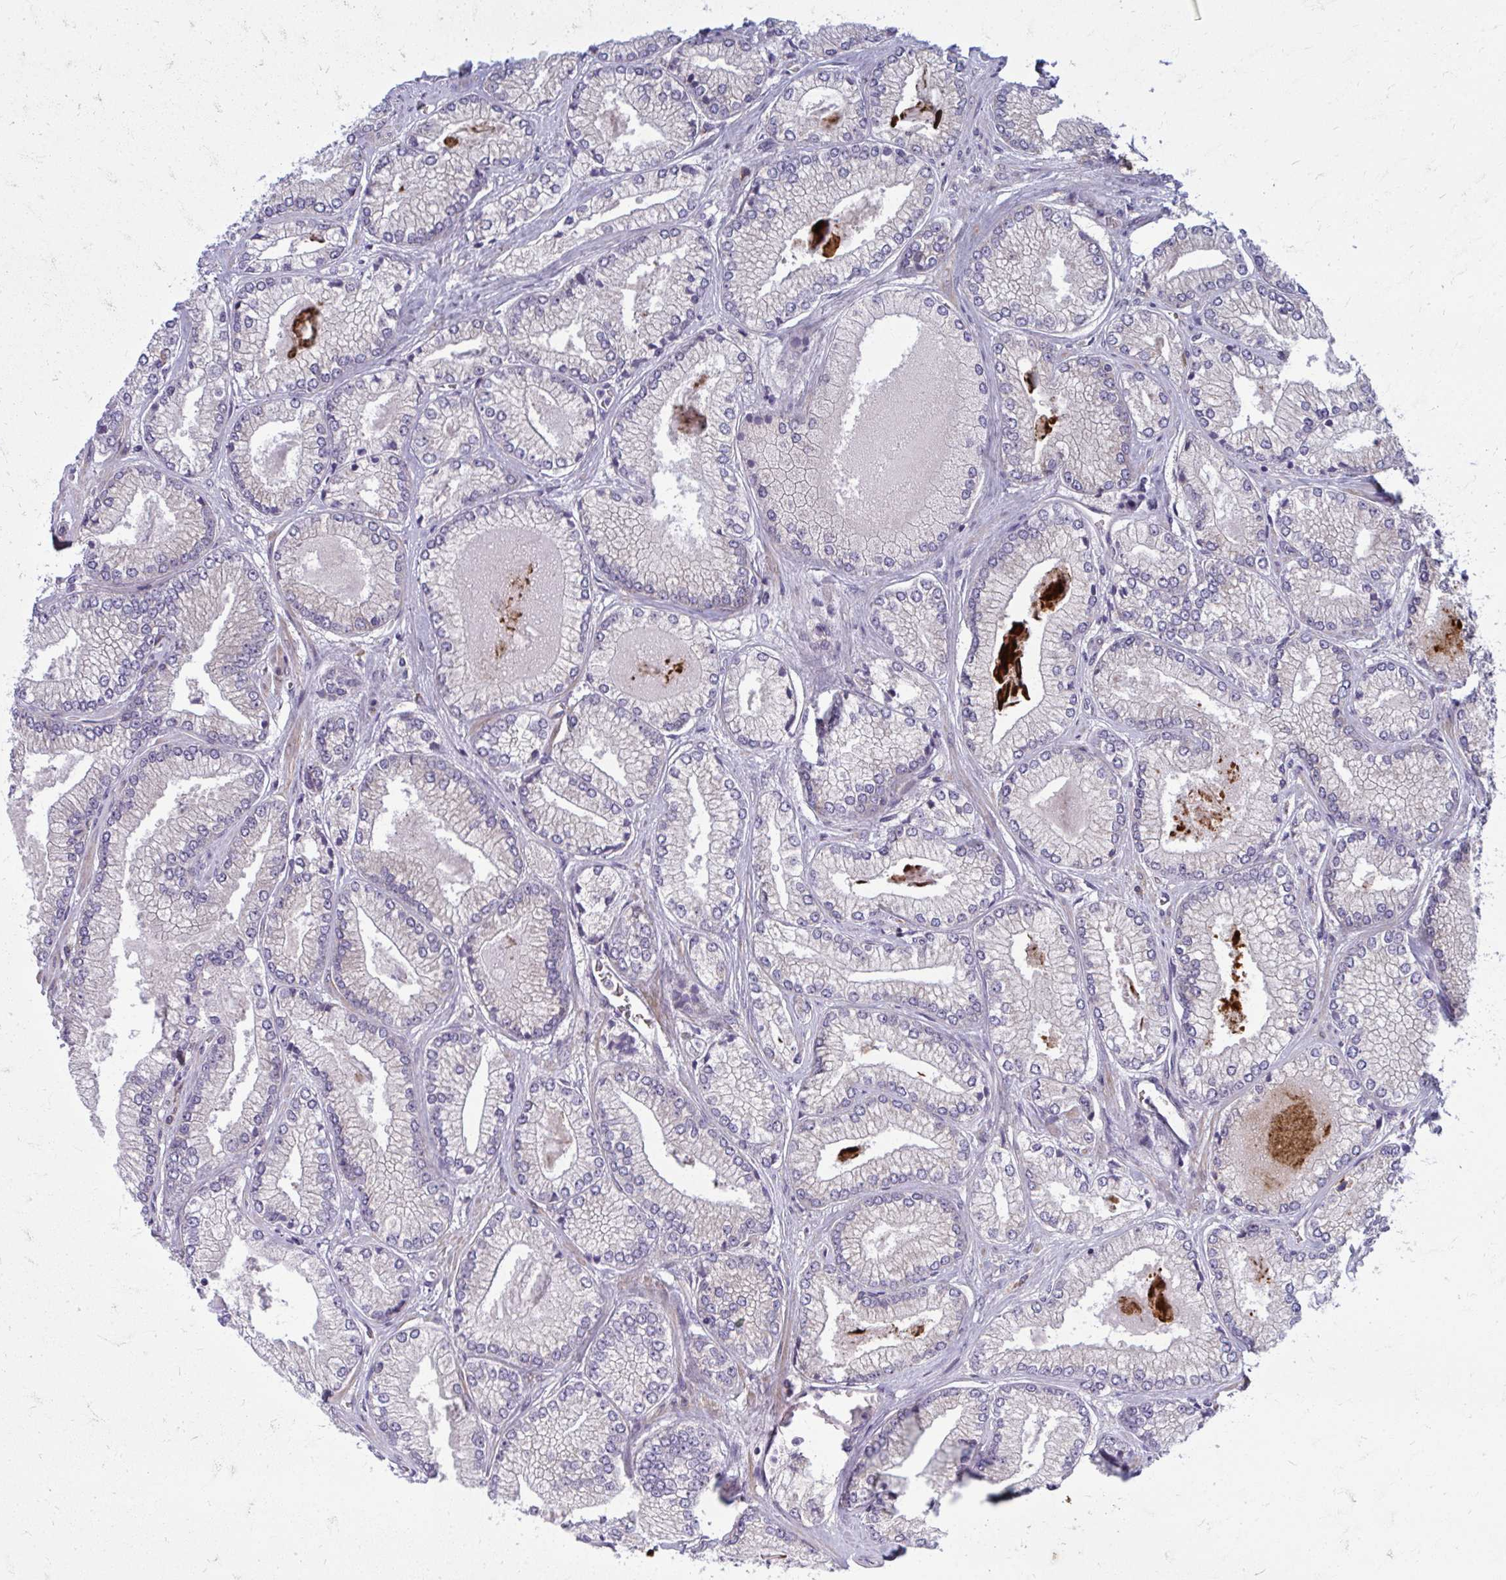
{"staining": {"intensity": "negative", "quantity": "none", "location": "none"}, "tissue": "prostate cancer", "cell_type": "Tumor cells", "image_type": "cancer", "snomed": [{"axis": "morphology", "description": "Adenocarcinoma, Low grade"}, {"axis": "topography", "description": "Prostate"}], "caption": "Immunohistochemistry (IHC) of adenocarcinoma (low-grade) (prostate) exhibits no positivity in tumor cells. The staining was performed using DAB to visualize the protein expression in brown, while the nuclei were stained in blue with hematoxylin (Magnification: 20x).", "gene": "CEMP1", "patient": {"sex": "male", "age": 67}}